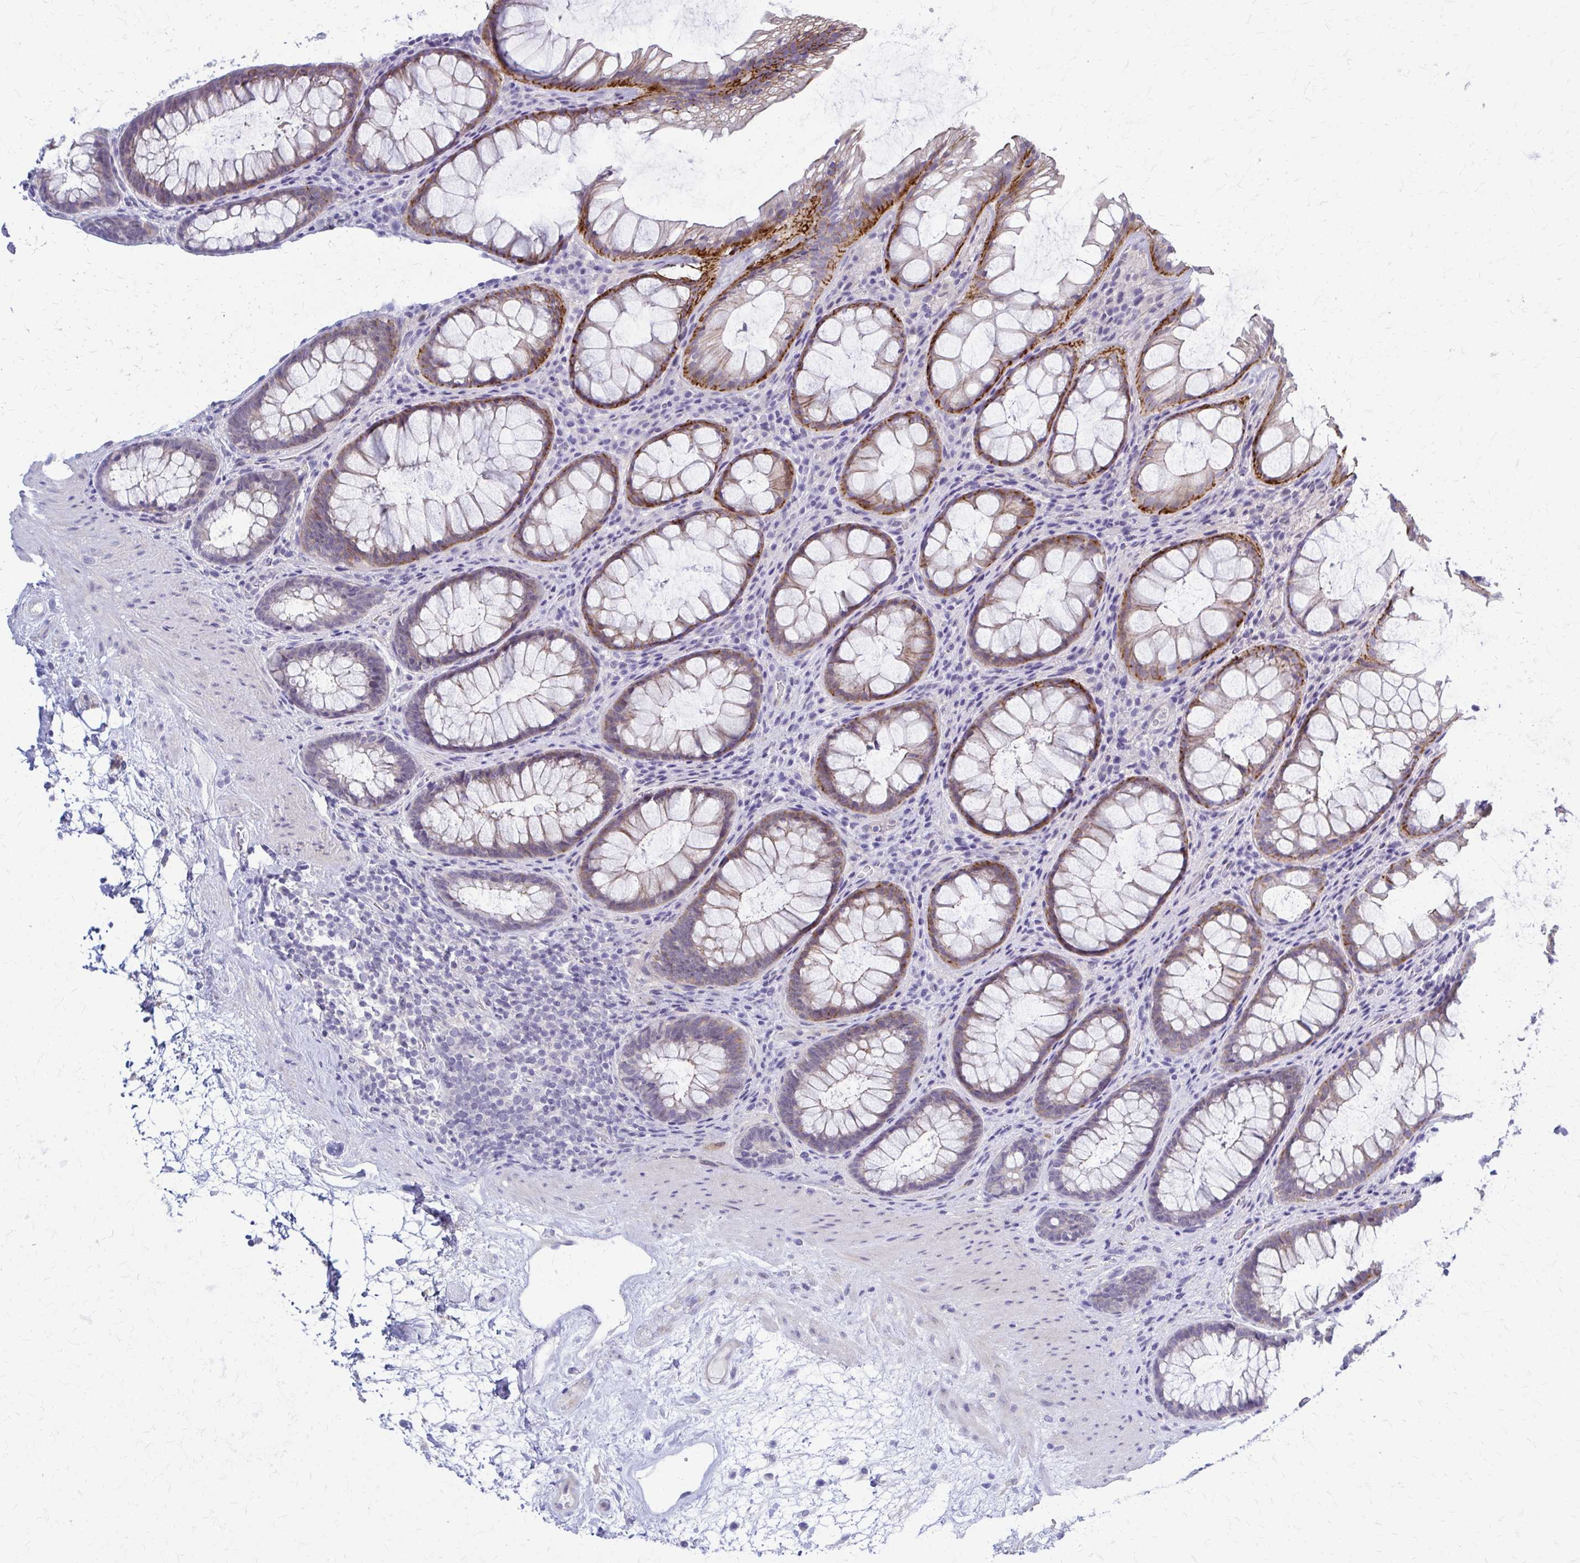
{"staining": {"intensity": "strong", "quantity": "25%-75%", "location": "cytoplasmic/membranous"}, "tissue": "rectum", "cell_type": "Glandular cells", "image_type": "normal", "snomed": [{"axis": "morphology", "description": "Normal tissue, NOS"}, {"axis": "topography", "description": "Rectum"}], "caption": "The micrograph demonstrates staining of benign rectum, revealing strong cytoplasmic/membranous protein positivity (brown color) within glandular cells. The protein is stained brown, and the nuclei are stained in blue (DAB (3,3'-diaminobenzidine) IHC with brightfield microscopy, high magnification).", "gene": "RHOBTB2", "patient": {"sex": "male", "age": 72}}